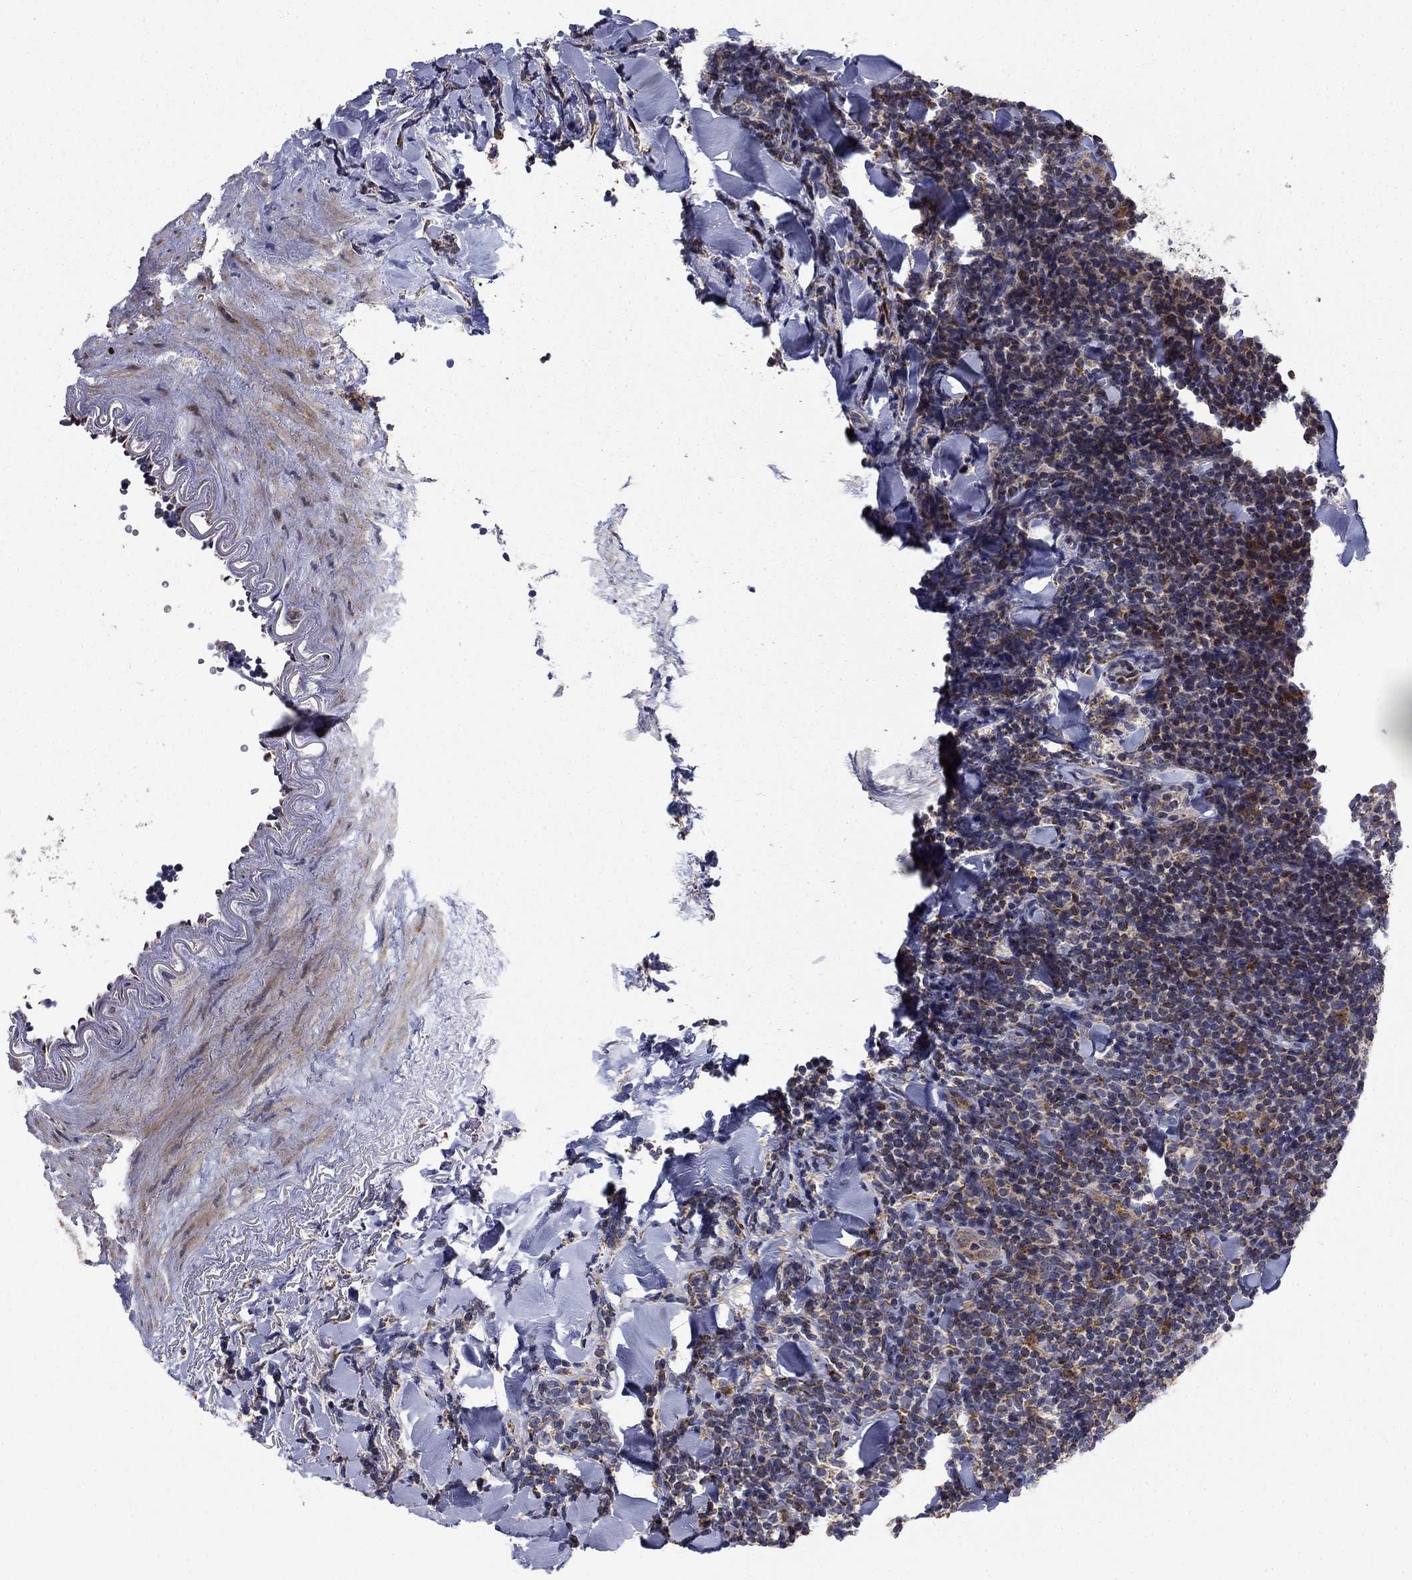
{"staining": {"intensity": "moderate", "quantity": "<25%", "location": "cytoplasmic/membranous"}, "tissue": "lymphoma", "cell_type": "Tumor cells", "image_type": "cancer", "snomed": [{"axis": "morphology", "description": "Malignant lymphoma, non-Hodgkin's type, Low grade"}, {"axis": "topography", "description": "Lymph node"}], "caption": "The photomicrograph shows staining of low-grade malignant lymphoma, non-Hodgkin's type, revealing moderate cytoplasmic/membranous protein staining (brown color) within tumor cells.", "gene": "MMAA", "patient": {"sex": "female", "age": 56}}